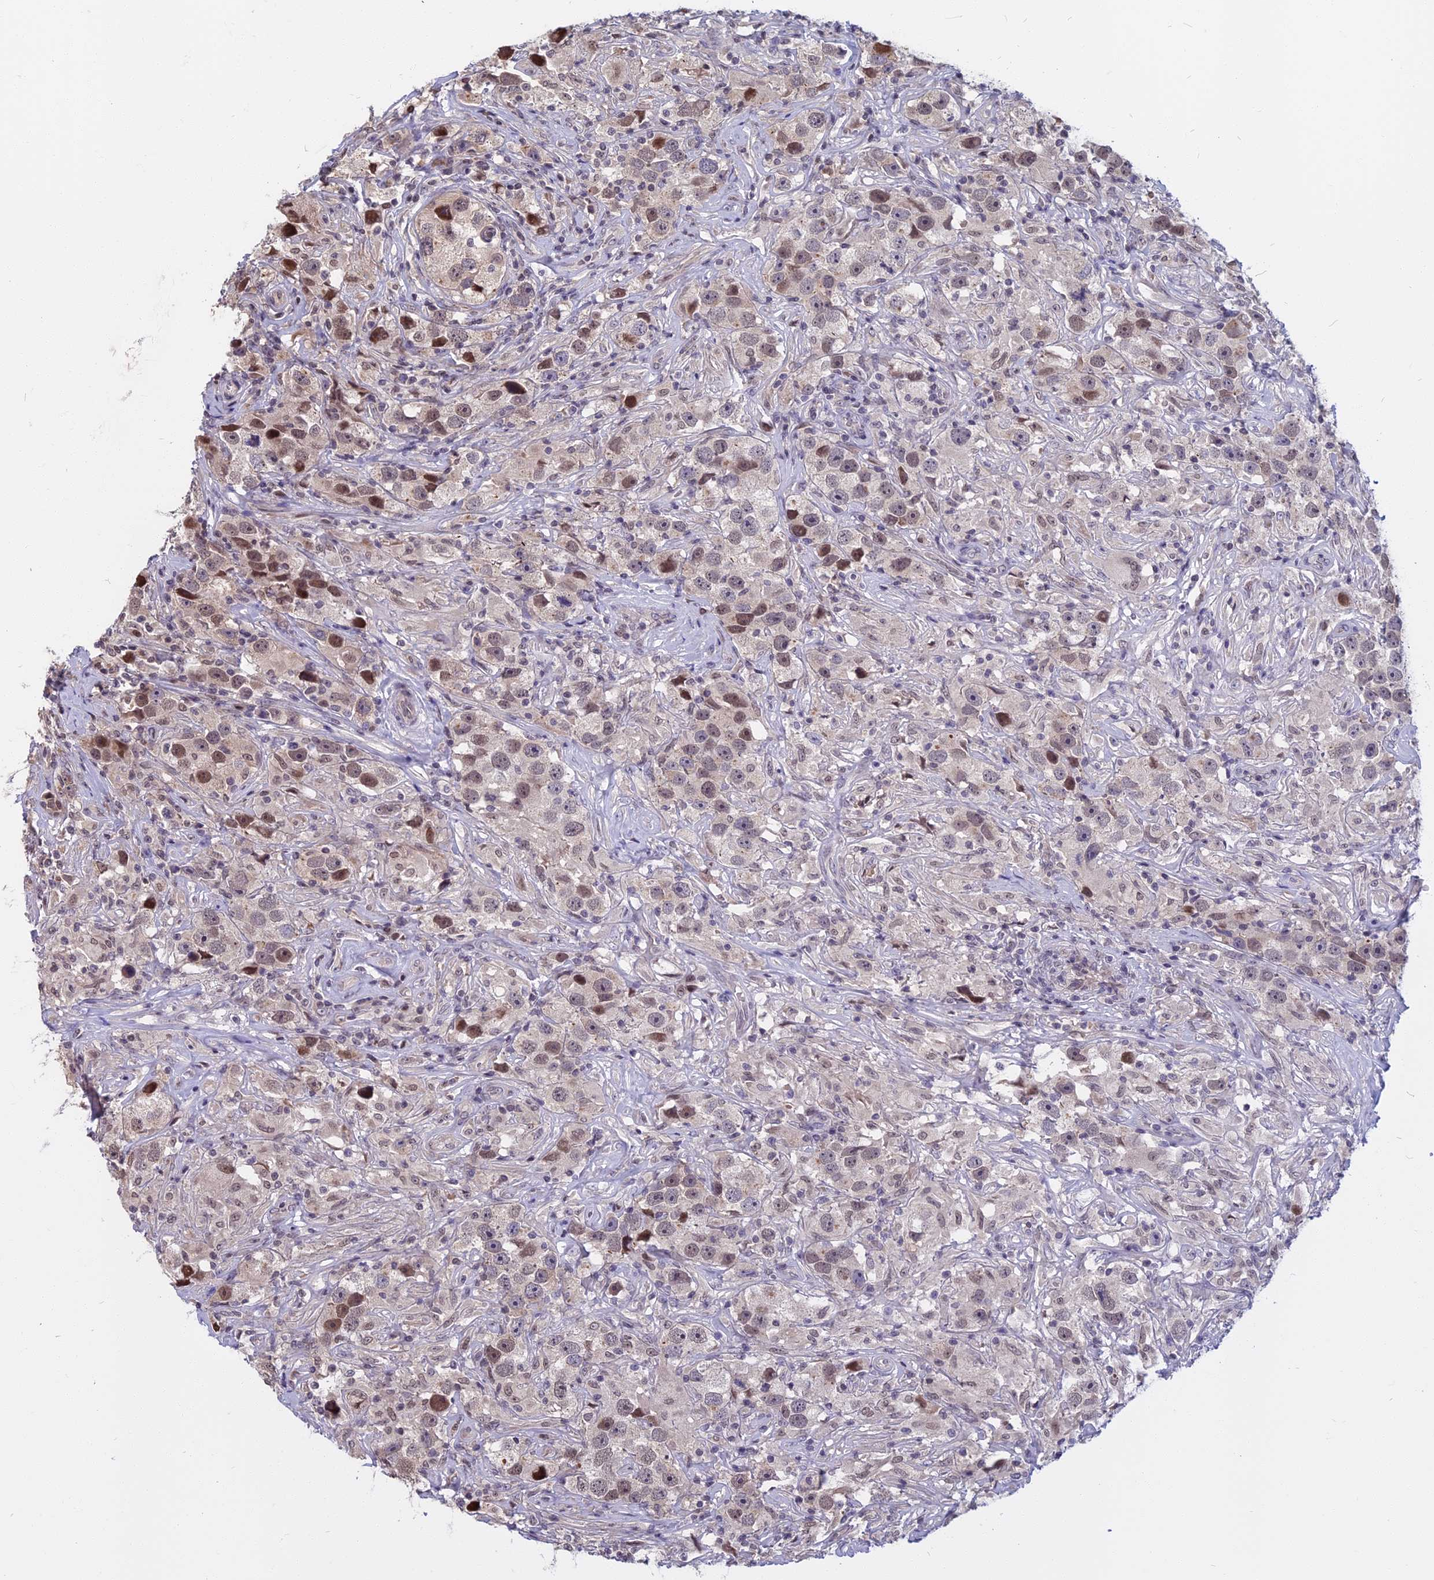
{"staining": {"intensity": "moderate", "quantity": "<25%", "location": "nuclear"}, "tissue": "testis cancer", "cell_type": "Tumor cells", "image_type": "cancer", "snomed": [{"axis": "morphology", "description": "Seminoma, NOS"}, {"axis": "topography", "description": "Testis"}], "caption": "High-magnification brightfield microscopy of testis cancer stained with DAB (3,3'-diaminobenzidine) (brown) and counterstained with hematoxylin (blue). tumor cells exhibit moderate nuclear expression is seen in about<25% of cells.", "gene": "CCDC113", "patient": {"sex": "male", "age": 49}}